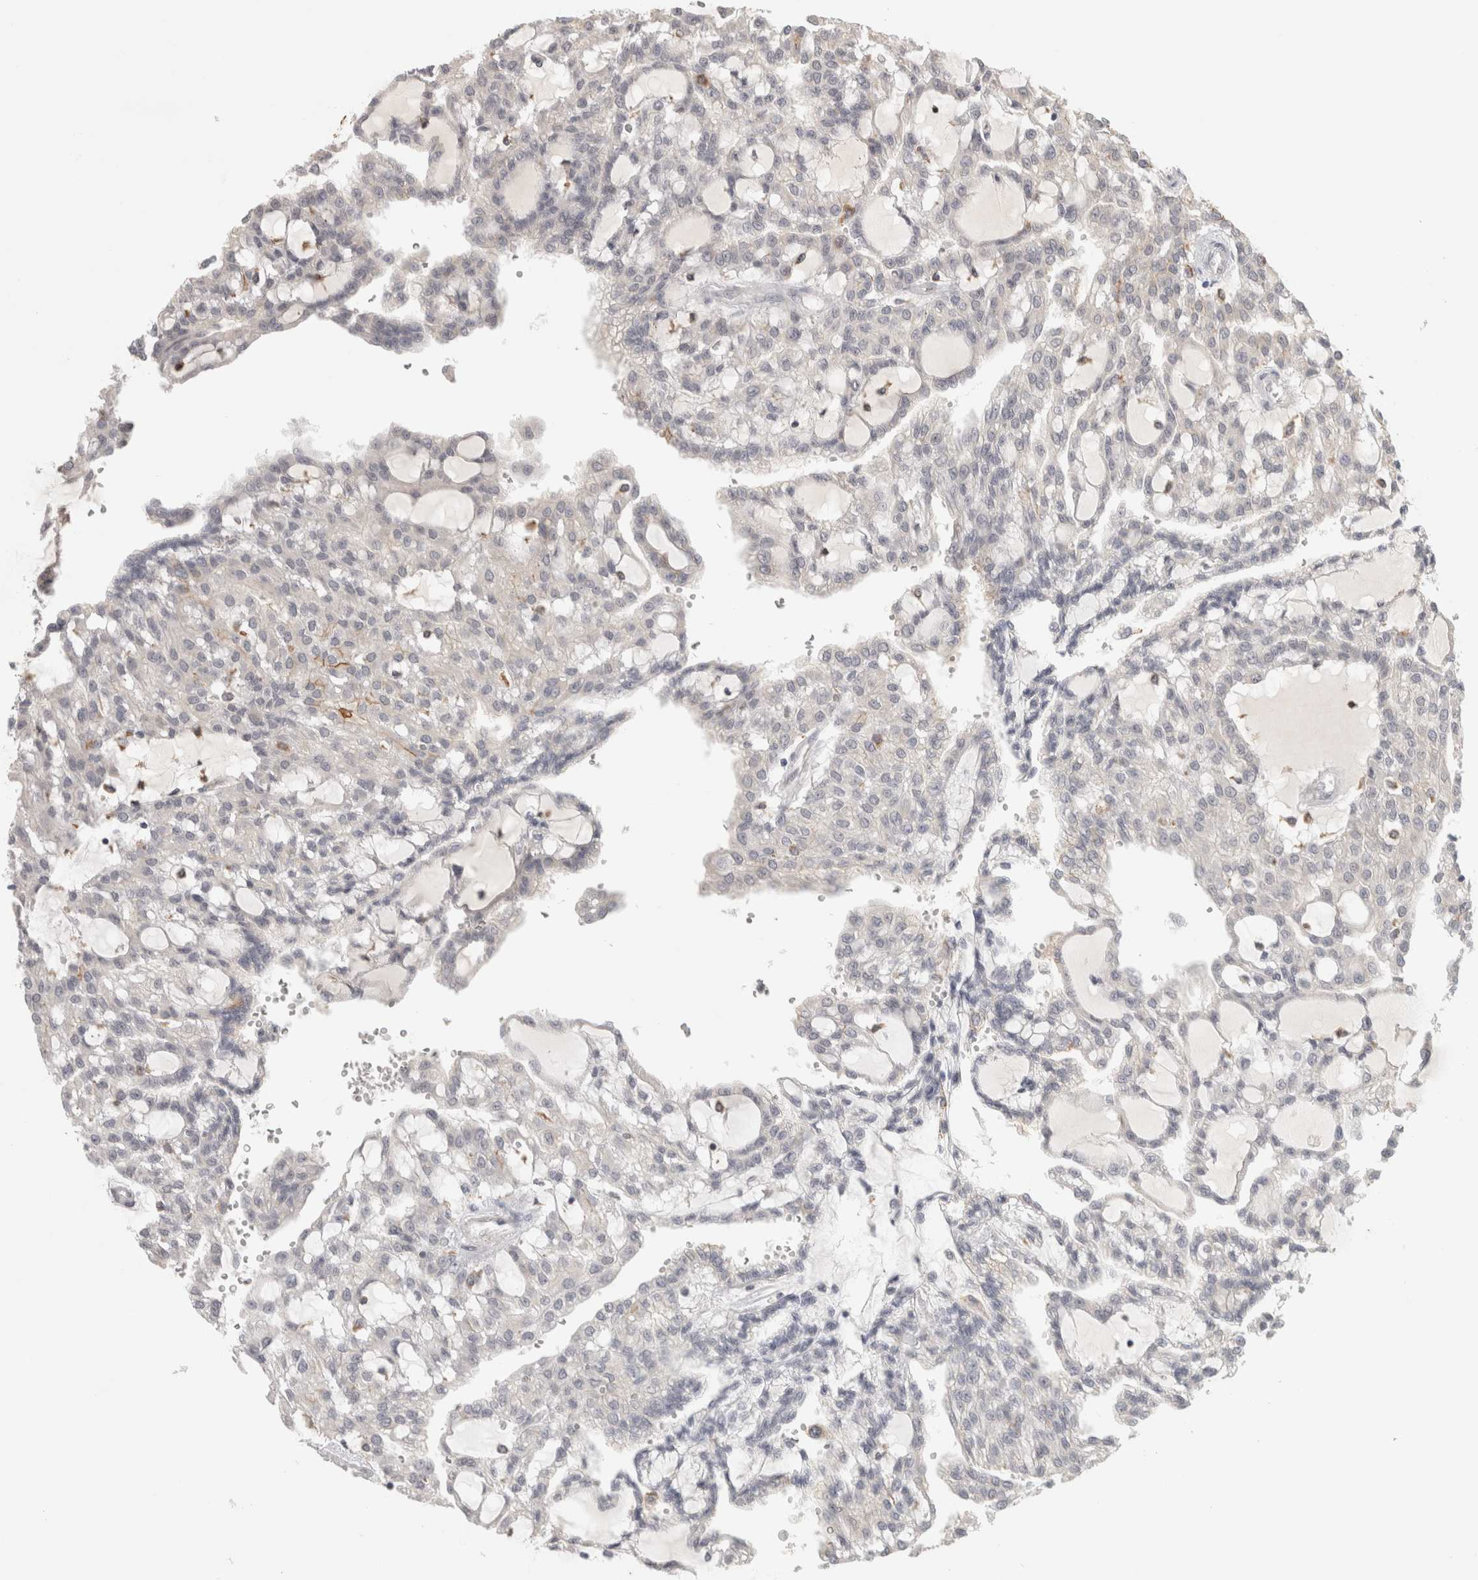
{"staining": {"intensity": "negative", "quantity": "none", "location": "none"}, "tissue": "renal cancer", "cell_type": "Tumor cells", "image_type": "cancer", "snomed": [{"axis": "morphology", "description": "Adenocarcinoma, NOS"}, {"axis": "topography", "description": "Kidney"}], "caption": "Protein analysis of renal cancer (adenocarcinoma) demonstrates no significant positivity in tumor cells.", "gene": "HAVCR2", "patient": {"sex": "male", "age": 63}}